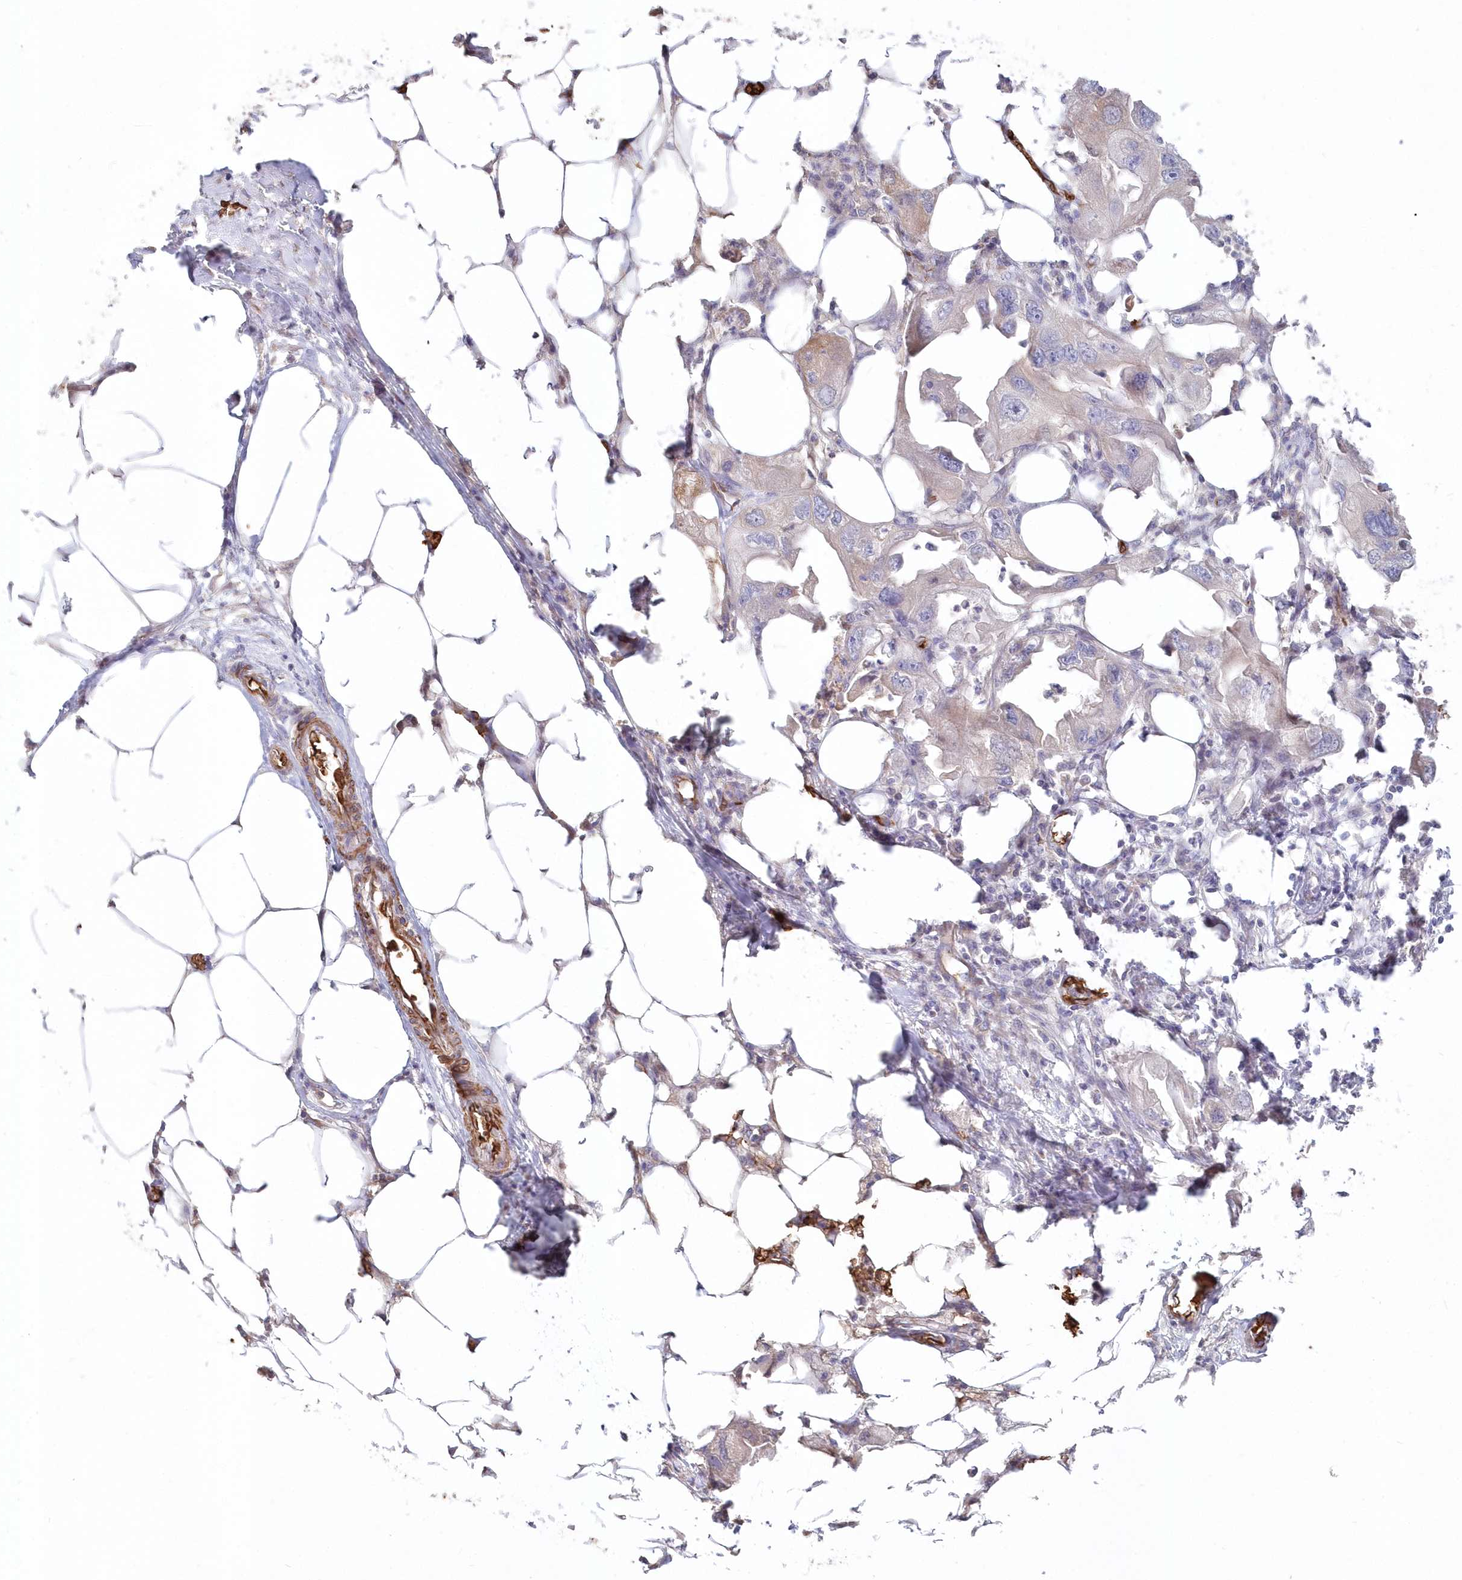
{"staining": {"intensity": "negative", "quantity": "none", "location": "none"}, "tissue": "endometrial cancer", "cell_type": "Tumor cells", "image_type": "cancer", "snomed": [{"axis": "morphology", "description": "Adenocarcinoma, NOS"}, {"axis": "morphology", "description": "Adenocarcinoma, metastatic, NOS"}, {"axis": "topography", "description": "Adipose tissue"}, {"axis": "topography", "description": "Endometrium"}], "caption": "The IHC photomicrograph has no significant staining in tumor cells of adenocarcinoma (endometrial) tissue.", "gene": "SERINC1", "patient": {"sex": "female", "age": 67}}